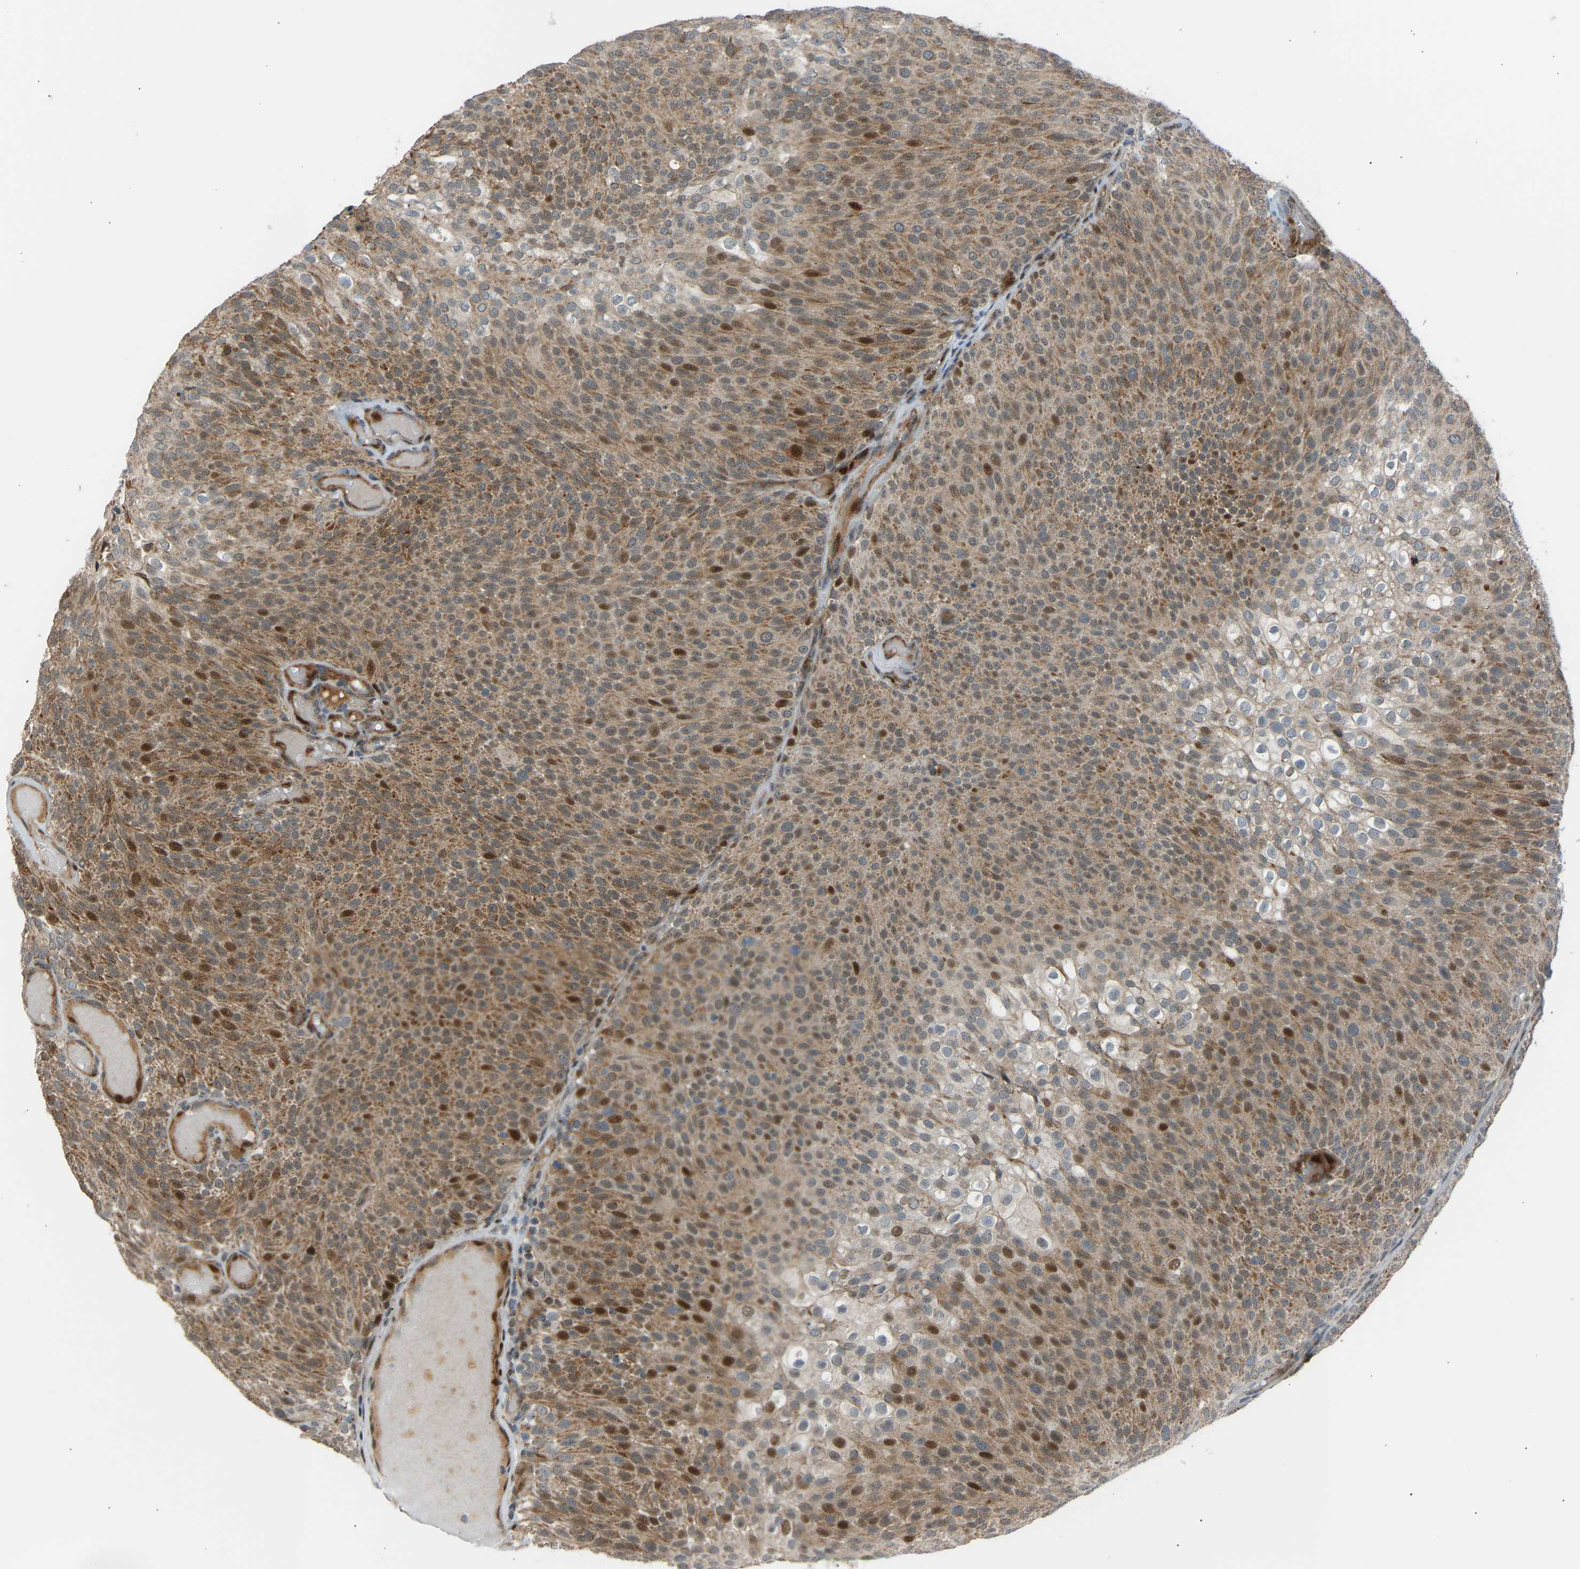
{"staining": {"intensity": "moderate", "quantity": ">75%", "location": "cytoplasmic/membranous,nuclear"}, "tissue": "urothelial cancer", "cell_type": "Tumor cells", "image_type": "cancer", "snomed": [{"axis": "morphology", "description": "Urothelial carcinoma, Low grade"}, {"axis": "topography", "description": "Urinary bladder"}], "caption": "Immunohistochemistry of urothelial cancer shows medium levels of moderate cytoplasmic/membranous and nuclear staining in approximately >75% of tumor cells.", "gene": "VPS41", "patient": {"sex": "male", "age": 78}}